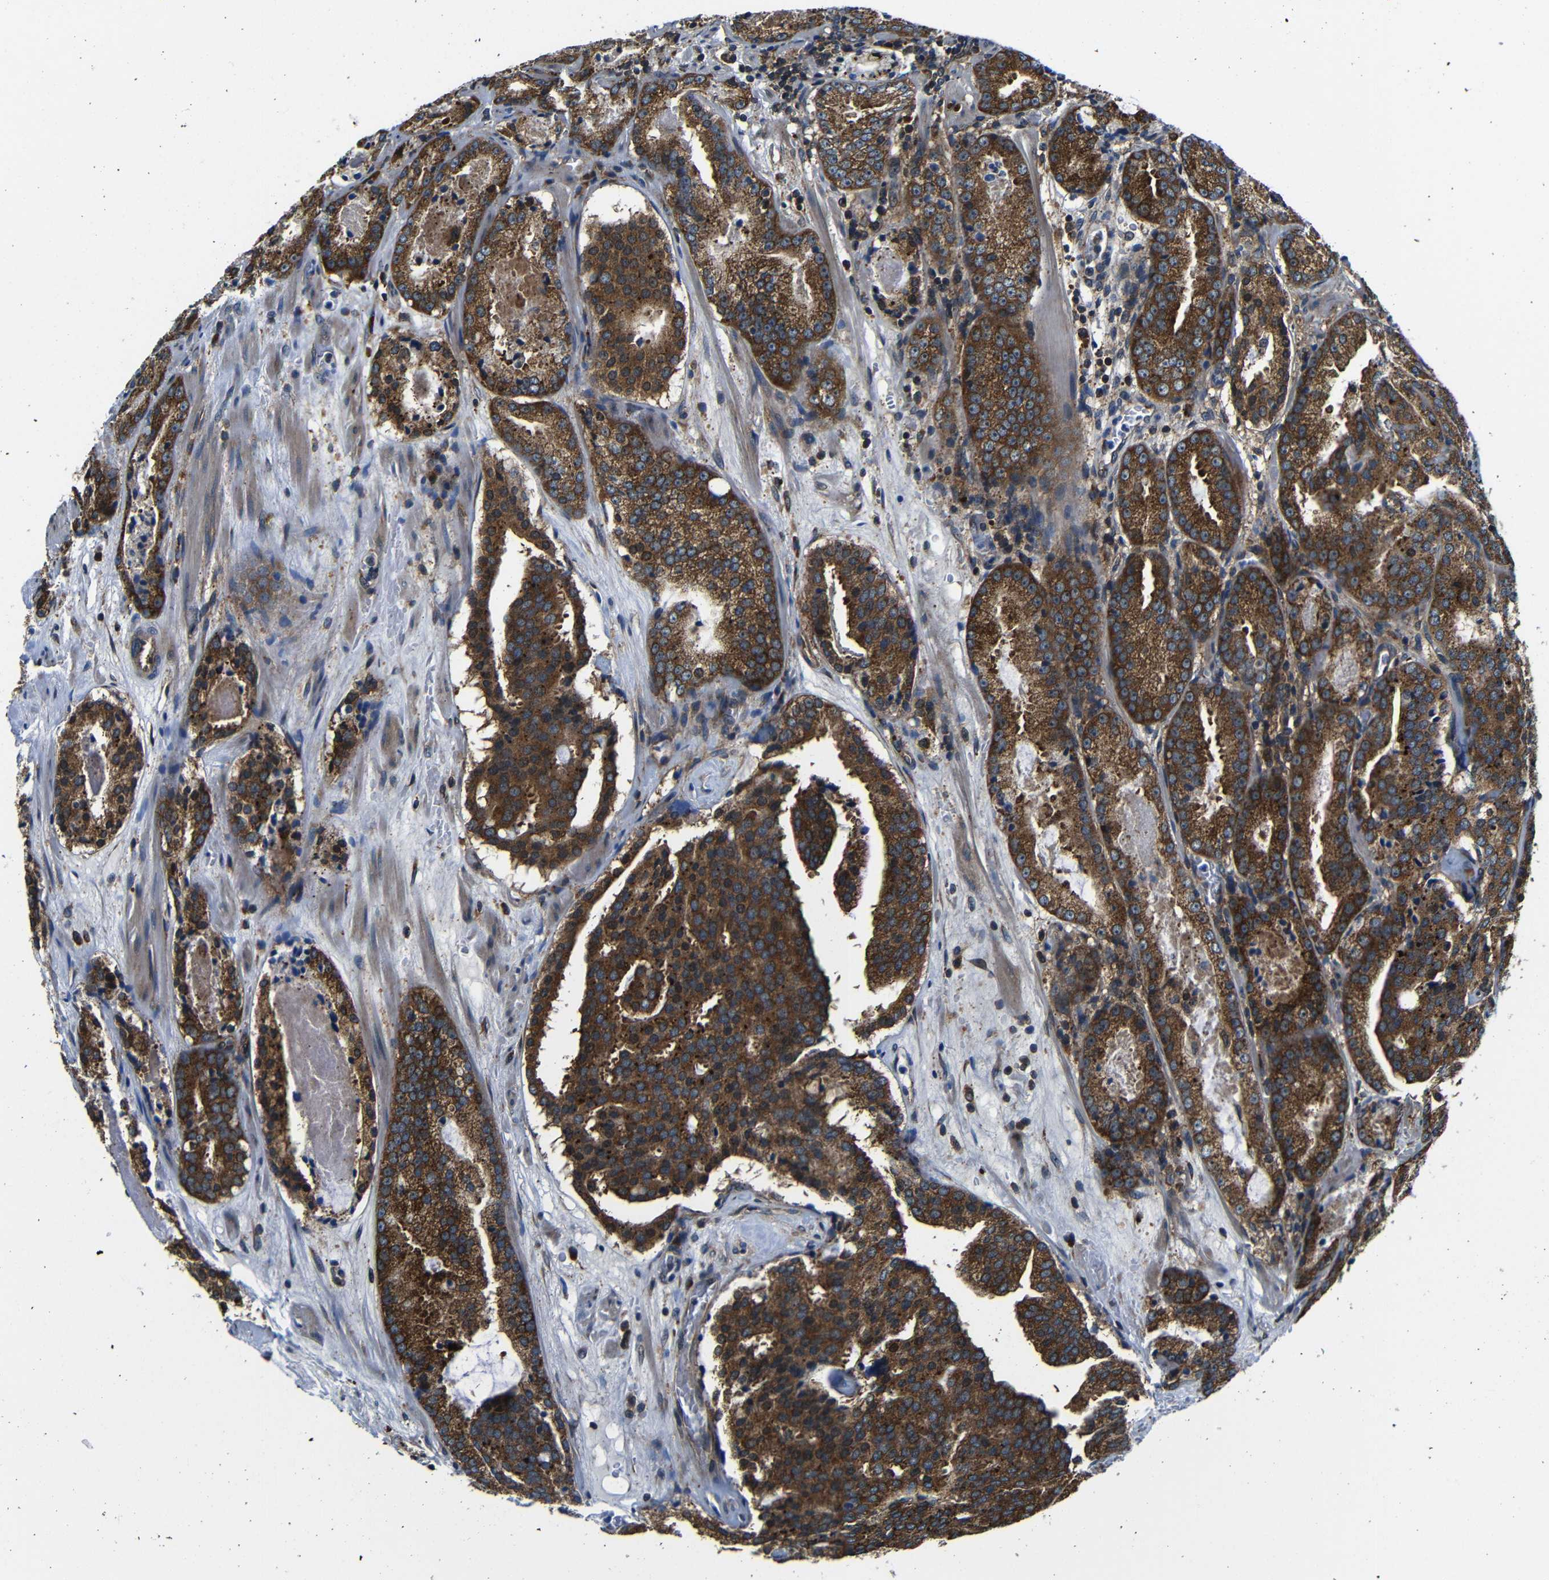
{"staining": {"intensity": "strong", "quantity": ">75%", "location": "cytoplasmic/membranous"}, "tissue": "prostate cancer", "cell_type": "Tumor cells", "image_type": "cancer", "snomed": [{"axis": "morphology", "description": "Adenocarcinoma, Low grade"}, {"axis": "topography", "description": "Prostate"}], "caption": "Immunohistochemical staining of human prostate adenocarcinoma (low-grade) reveals high levels of strong cytoplasmic/membranous staining in about >75% of tumor cells.", "gene": "ABCE1", "patient": {"sex": "male", "age": 69}}